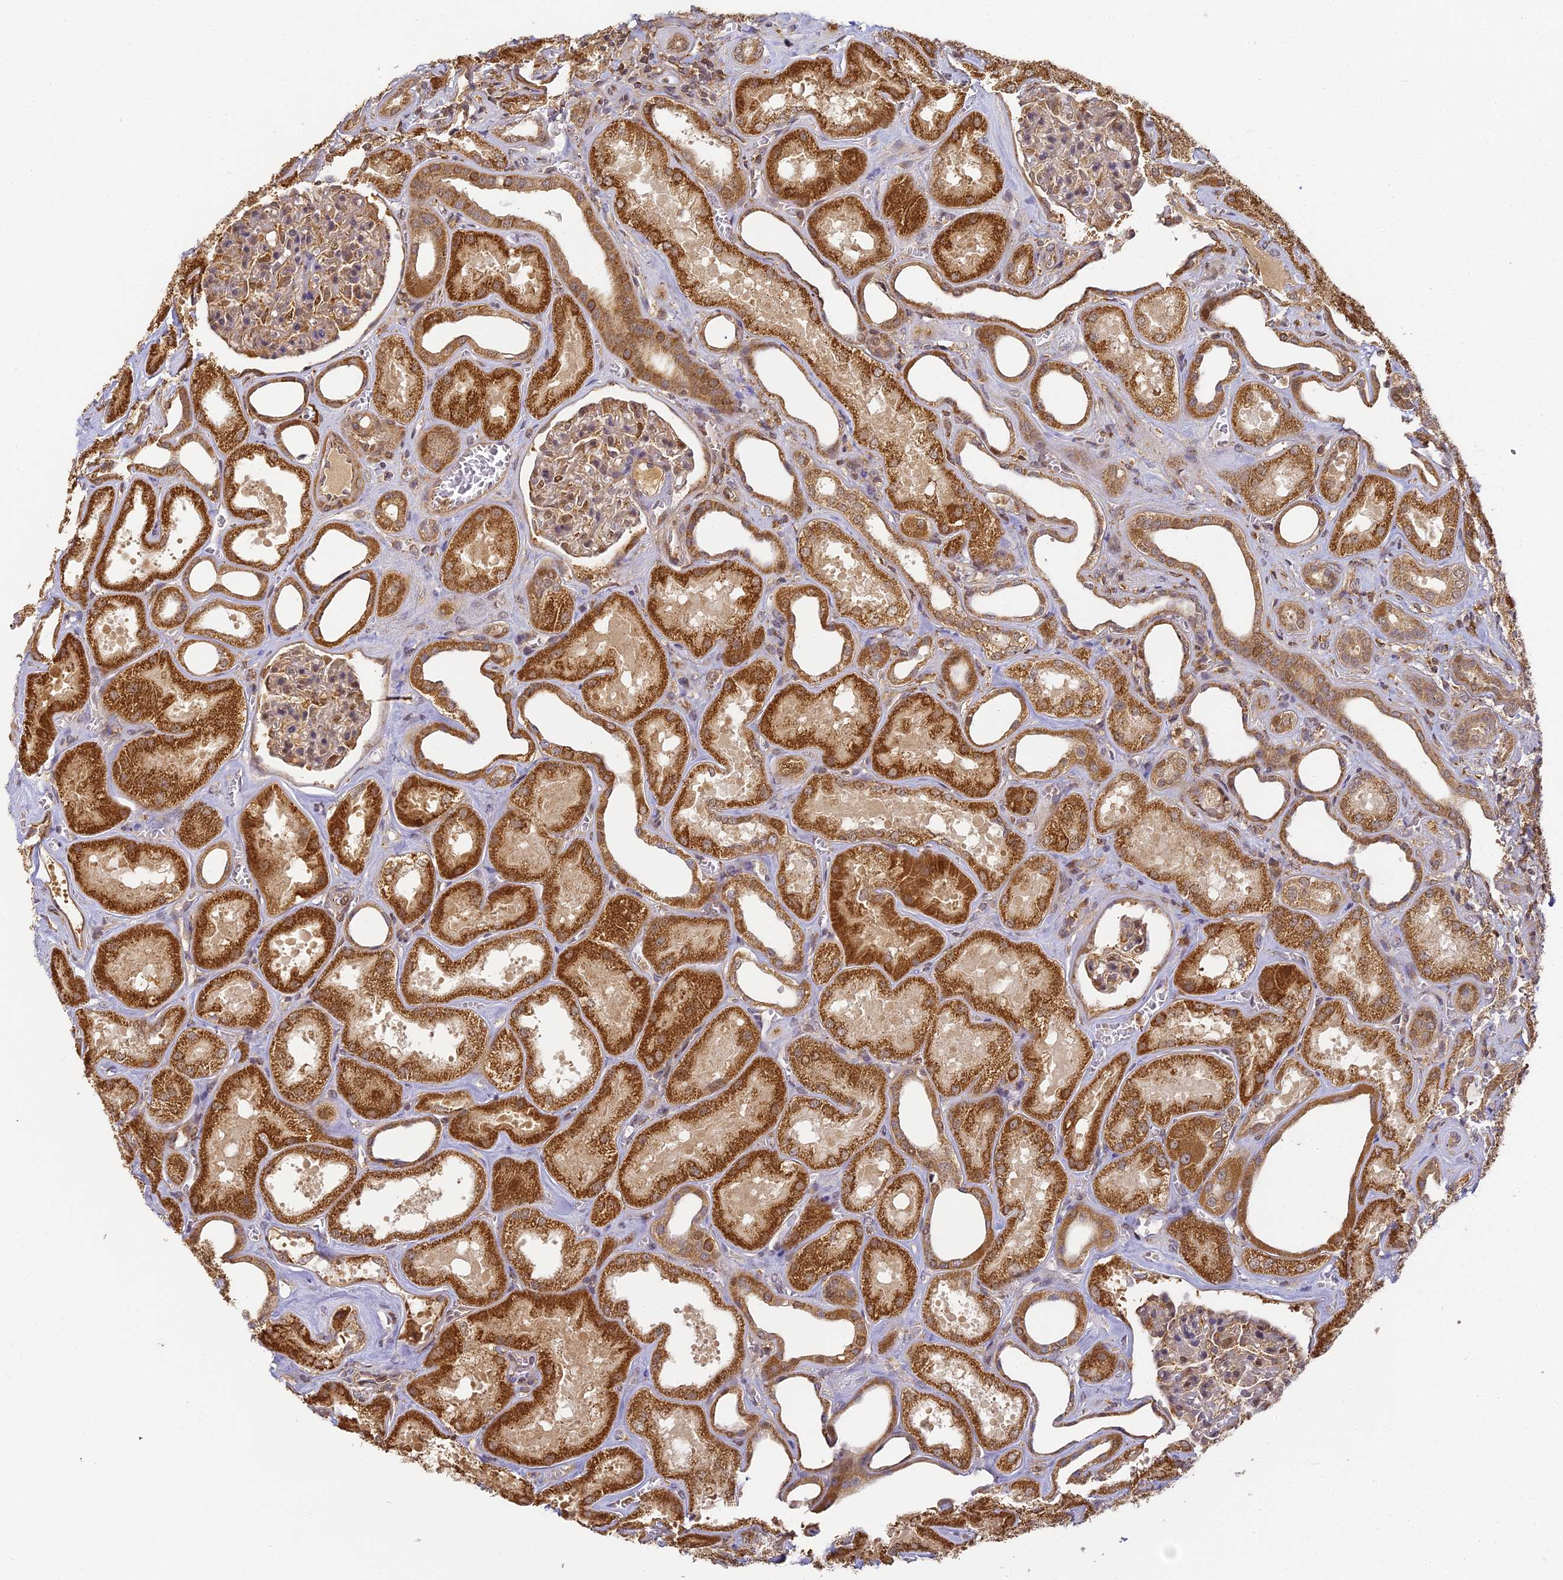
{"staining": {"intensity": "moderate", "quantity": ">75%", "location": "cytoplasmic/membranous,nuclear"}, "tissue": "kidney", "cell_type": "Cells in glomeruli", "image_type": "normal", "snomed": [{"axis": "morphology", "description": "Normal tissue, NOS"}, {"axis": "morphology", "description": "Adenocarcinoma, NOS"}, {"axis": "topography", "description": "Kidney"}], "caption": "IHC photomicrograph of normal kidney: human kidney stained using immunohistochemistry (IHC) reveals medium levels of moderate protein expression localized specifically in the cytoplasmic/membranous,nuclear of cells in glomeruli, appearing as a cytoplasmic/membranous,nuclear brown color.", "gene": "ENSG00000268870", "patient": {"sex": "female", "age": 68}}